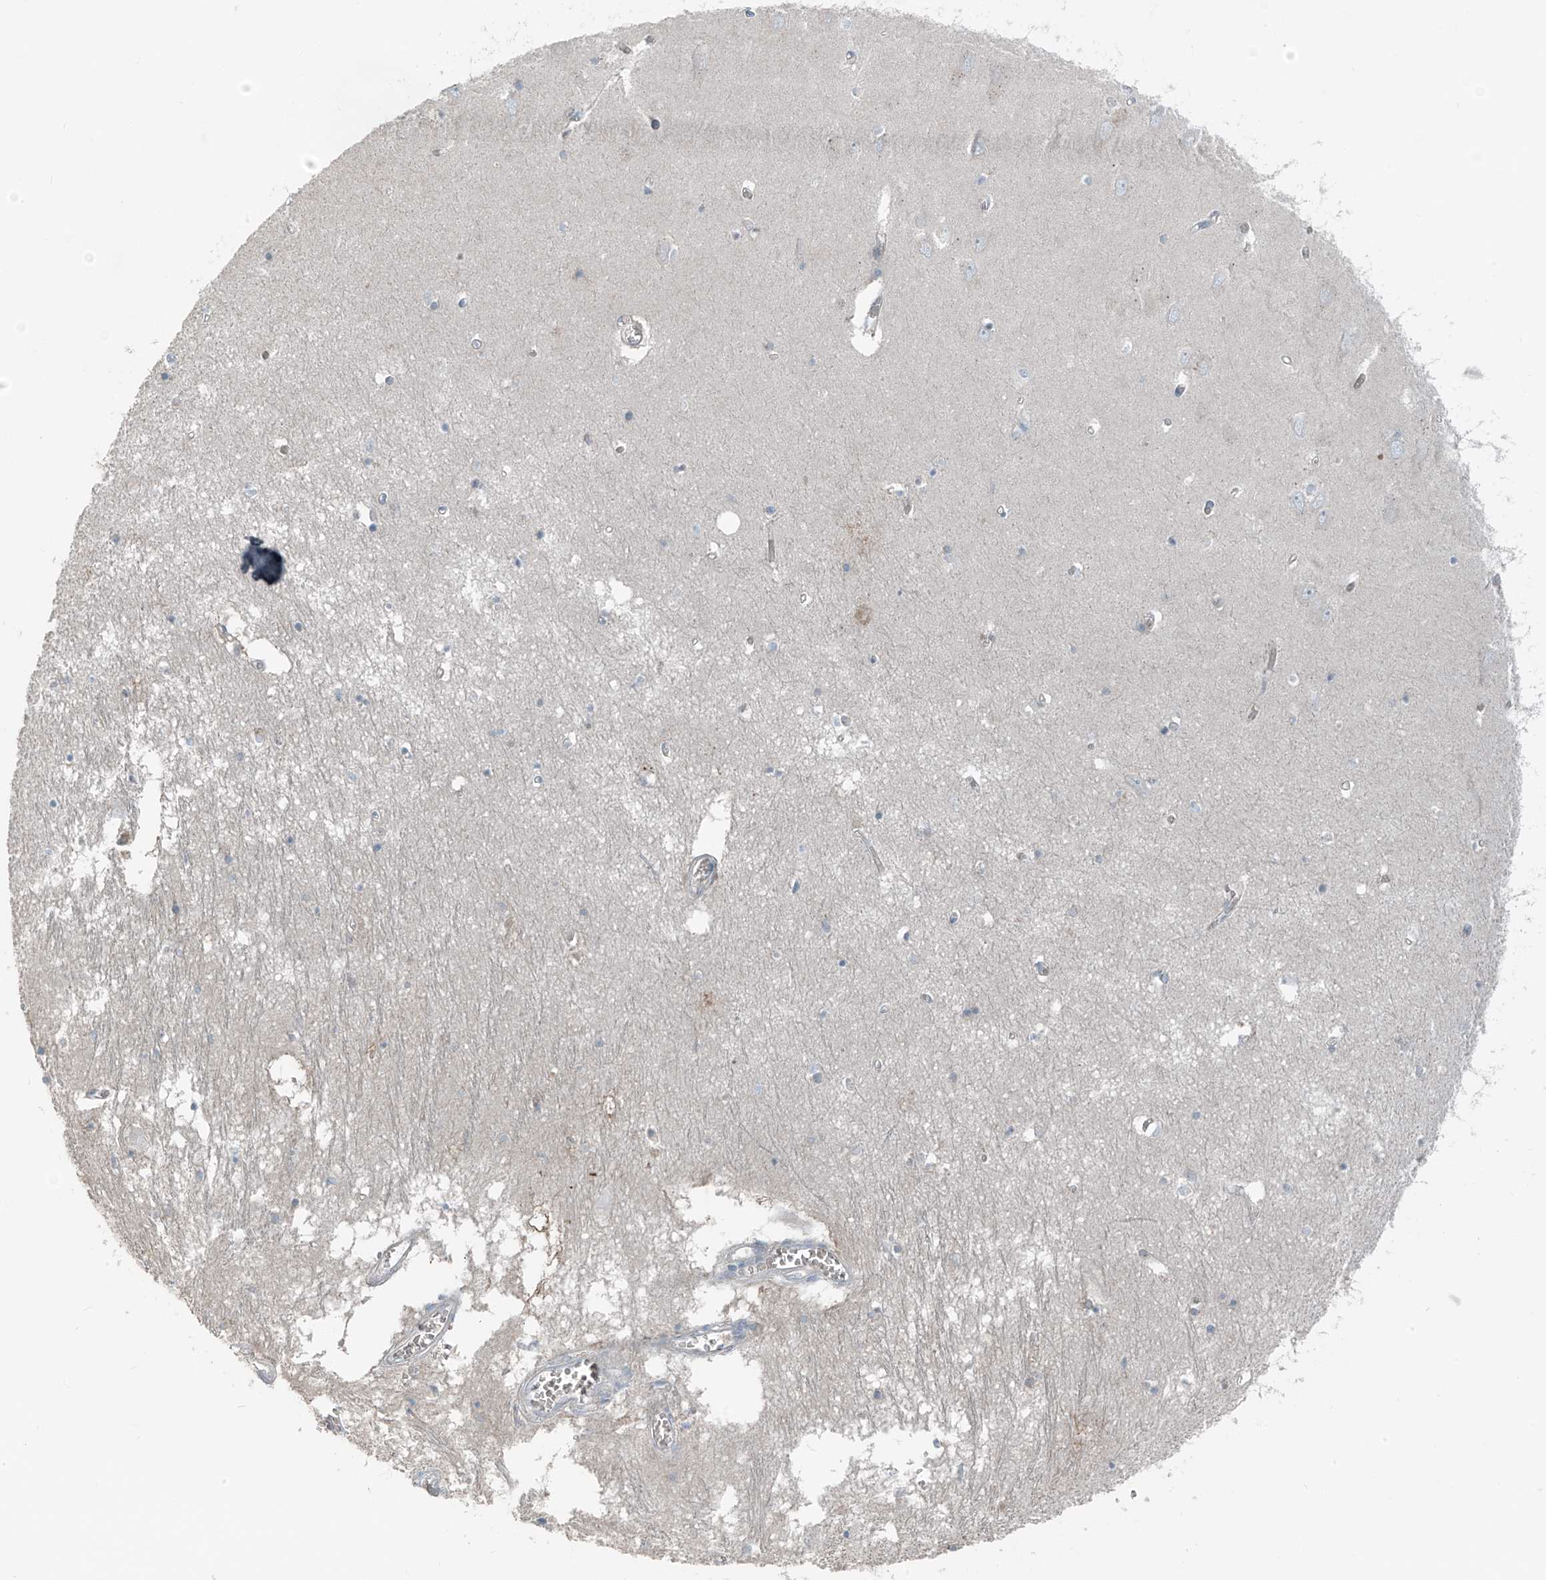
{"staining": {"intensity": "negative", "quantity": "none", "location": "none"}, "tissue": "hippocampus", "cell_type": "Glial cells", "image_type": "normal", "snomed": [{"axis": "morphology", "description": "Normal tissue, NOS"}, {"axis": "topography", "description": "Hippocampus"}], "caption": "The micrograph displays no significant positivity in glial cells of hippocampus.", "gene": "SLC12A6", "patient": {"sex": "male", "age": 70}}